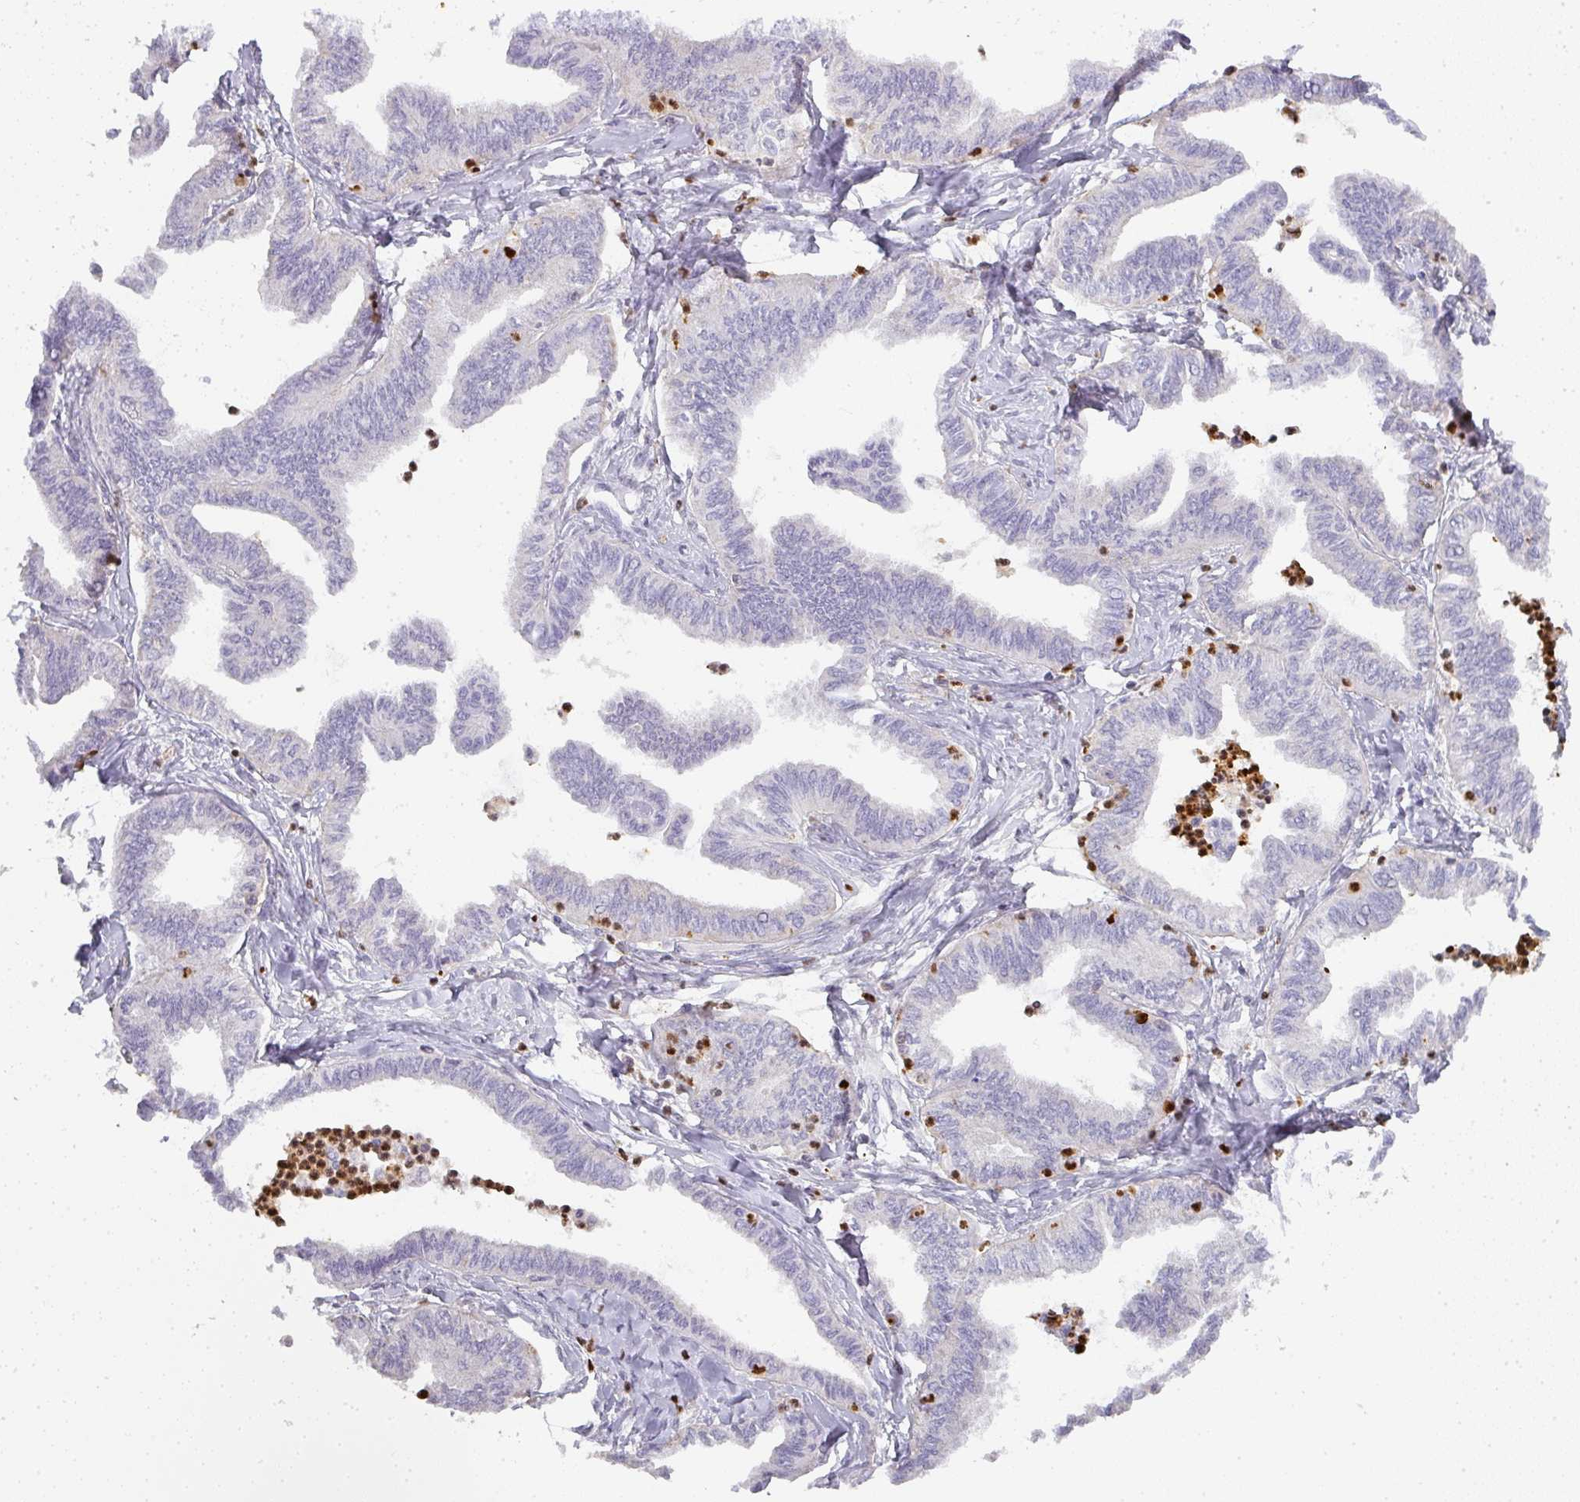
{"staining": {"intensity": "negative", "quantity": "none", "location": "none"}, "tissue": "ovarian cancer", "cell_type": "Tumor cells", "image_type": "cancer", "snomed": [{"axis": "morphology", "description": "Carcinoma, endometroid"}, {"axis": "topography", "description": "Ovary"}], "caption": "Ovarian cancer stained for a protein using immunohistochemistry (IHC) exhibits no staining tumor cells.", "gene": "HHEX", "patient": {"sex": "female", "age": 70}}